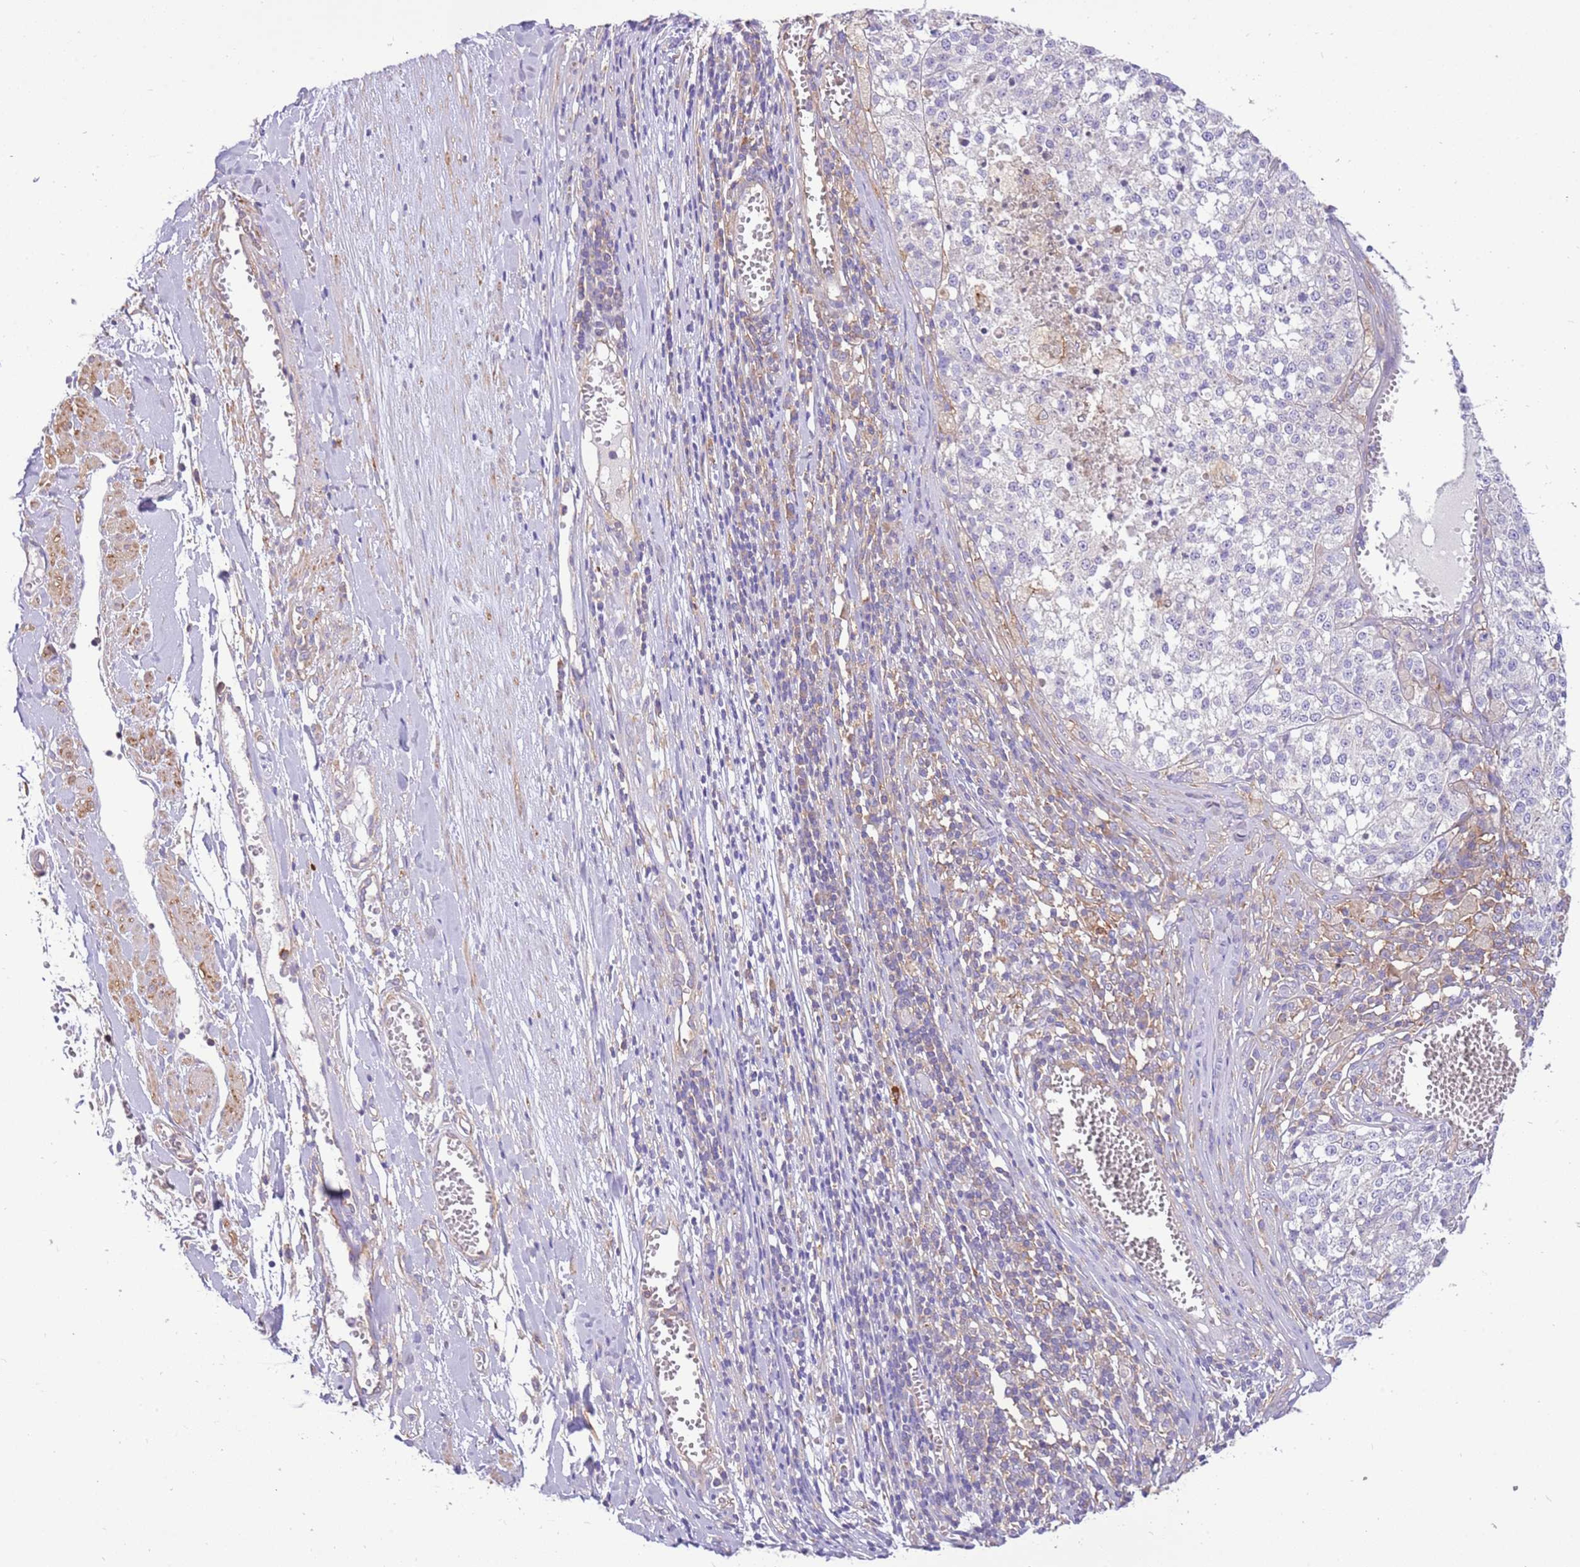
{"staining": {"intensity": "negative", "quantity": "none", "location": "none"}, "tissue": "melanoma", "cell_type": "Tumor cells", "image_type": "cancer", "snomed": [{"axis": "morphology", "description": "Malignant melanoma, NOS"}, {"axis": "topography", "description": "Skin"}], "caption": "DAB (3,3'-diaminobenzidine) immunohistochemical staining of melanoma displays no significant expression in tumor cells. Nuclei are stained in blue.", "gene": "NAALADL1", "patient": {"sex": "female", "age": 64}}